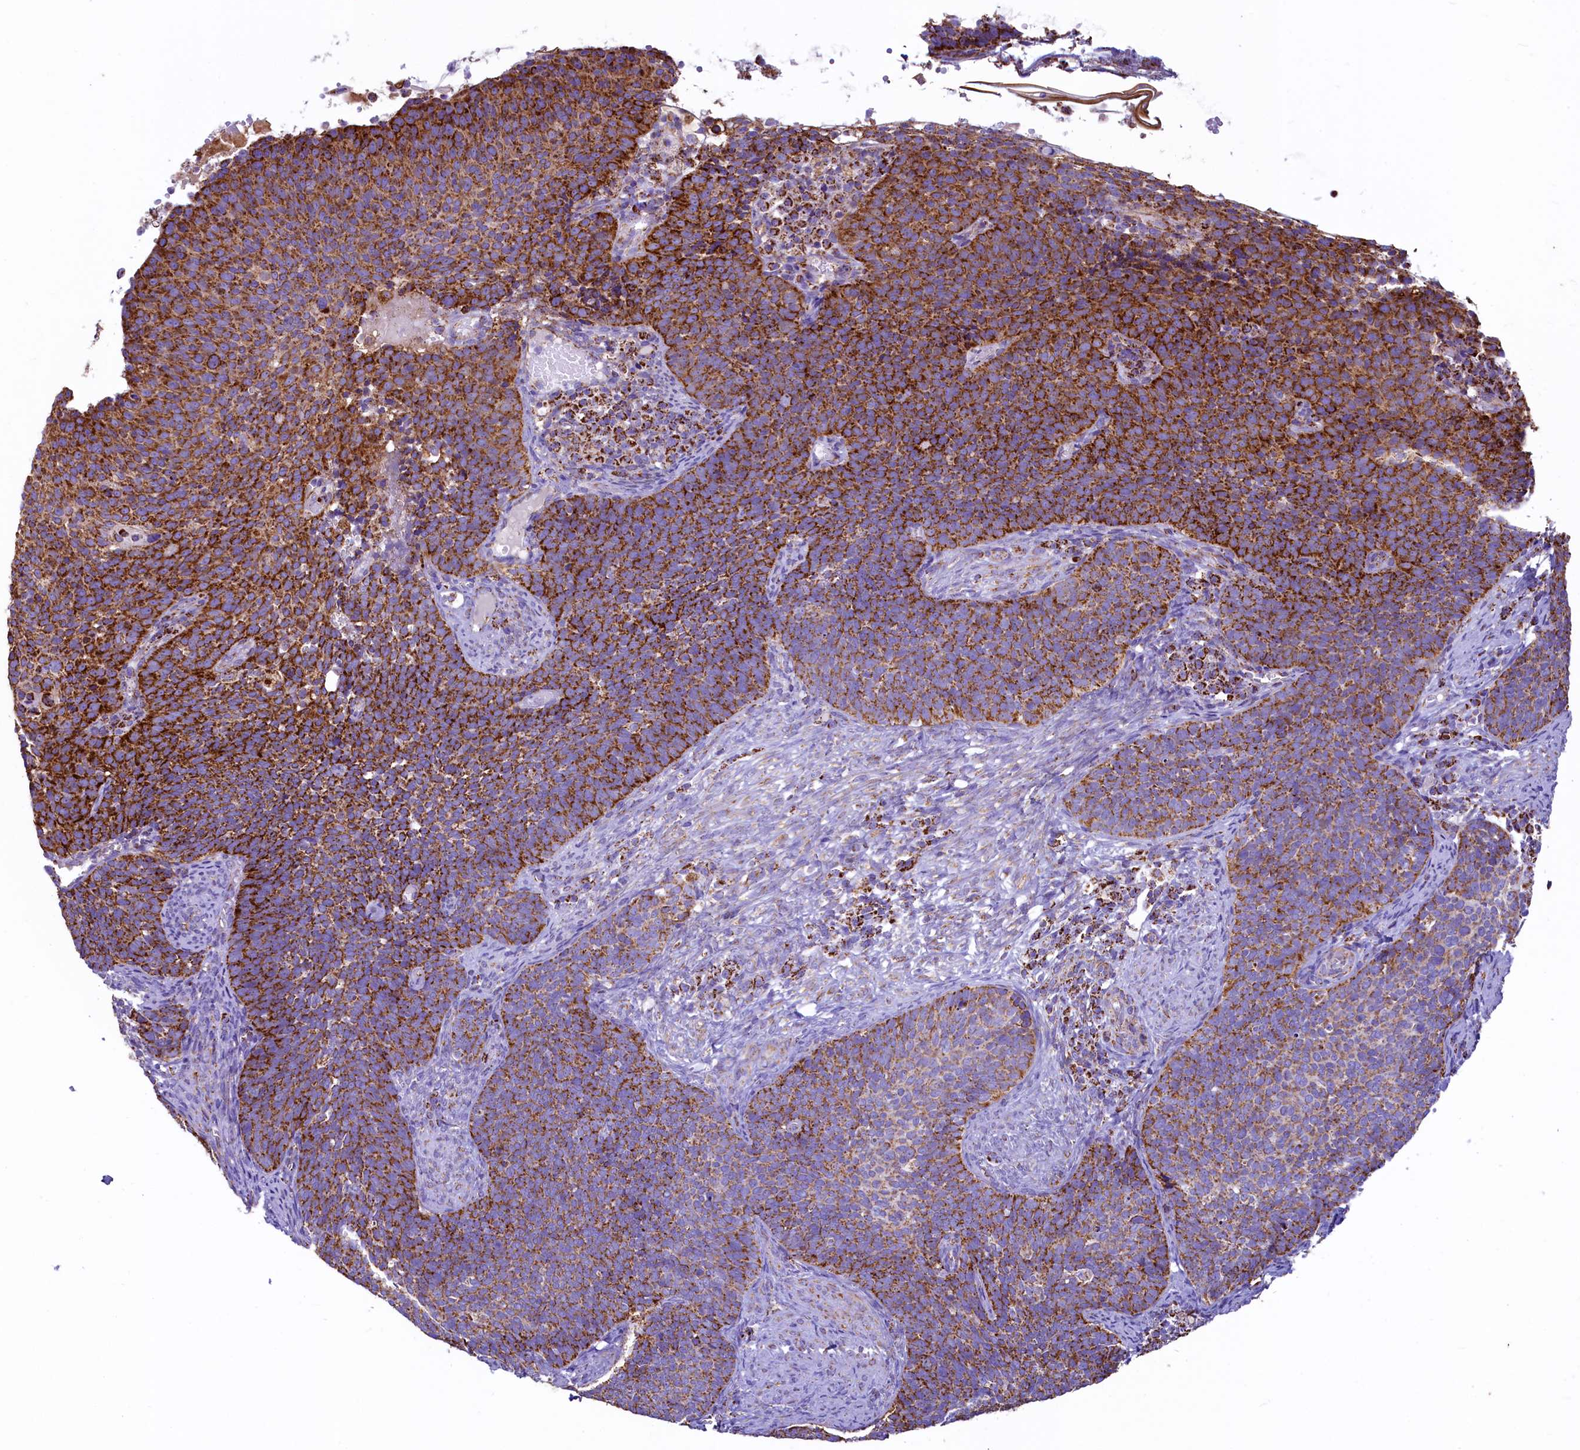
{"staining": {"intensity": "strong", "quantity": ">75%", "location": "cytoplasmic/membranous"}, "tissue": "cervical cancer", "cell_type": "Tumor cells", "image_type": "cancer", "snomed": [{"axis": "morphology", "description": "Normal tissue, NOS"}, {"axis": "morphology", "description": "Squamous cell carcinoma, NOS"}, {"axis": "topography", "description": "Cervix"}], "caption": "Brown immunohistochemical staining in human cervical cancer displays strong cytoplasmic/membranous expression in approximately >75% of tumor cells.", "gene": "IDH3A", "patient": {"sex": "female", "age": 39}}